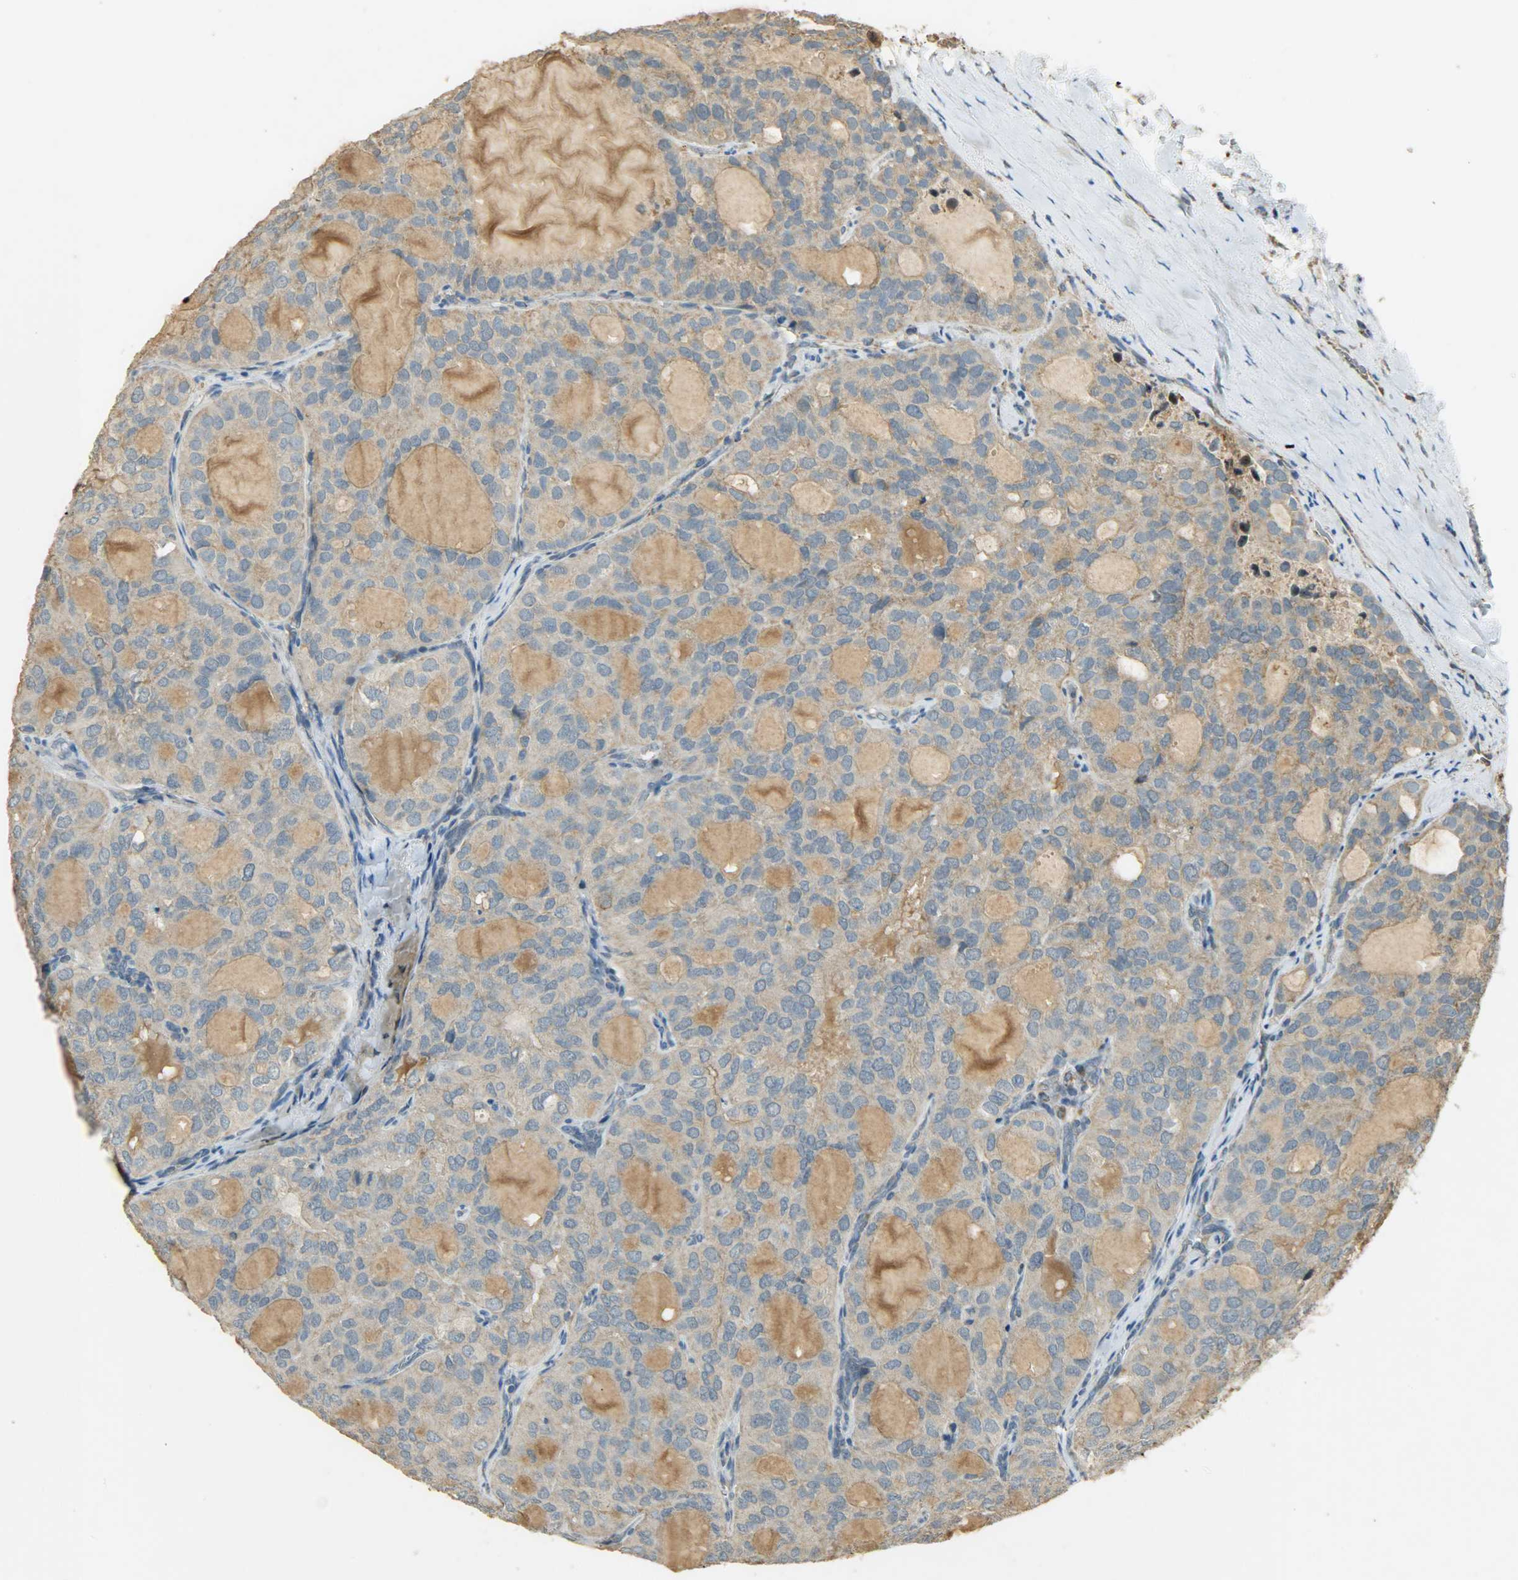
{"staining": {"intensity": "weak", "quantity": ">75%", "location": "cytoplasmic/membranous"}, "tissue": "thyroid cancer", "cell_type": "Tumor cells", "image_type": "cancer", "snomed": [{"axis": "morphology", "description": "Follicular adenoma carcinoma, NOS"}, {"axis": "topography", "description": "Thyroid gland"}], "caption": "Protein analysis of thyroid cancer (follicular adenoma carcinoma) tissue exhibits weak cytoplasmic/membranous positivity in approximately >75% of tumor cells. Nuclei are stained in blue.", "gene": "HDHD5", "patient": {"sex": "male", "age": 75}}